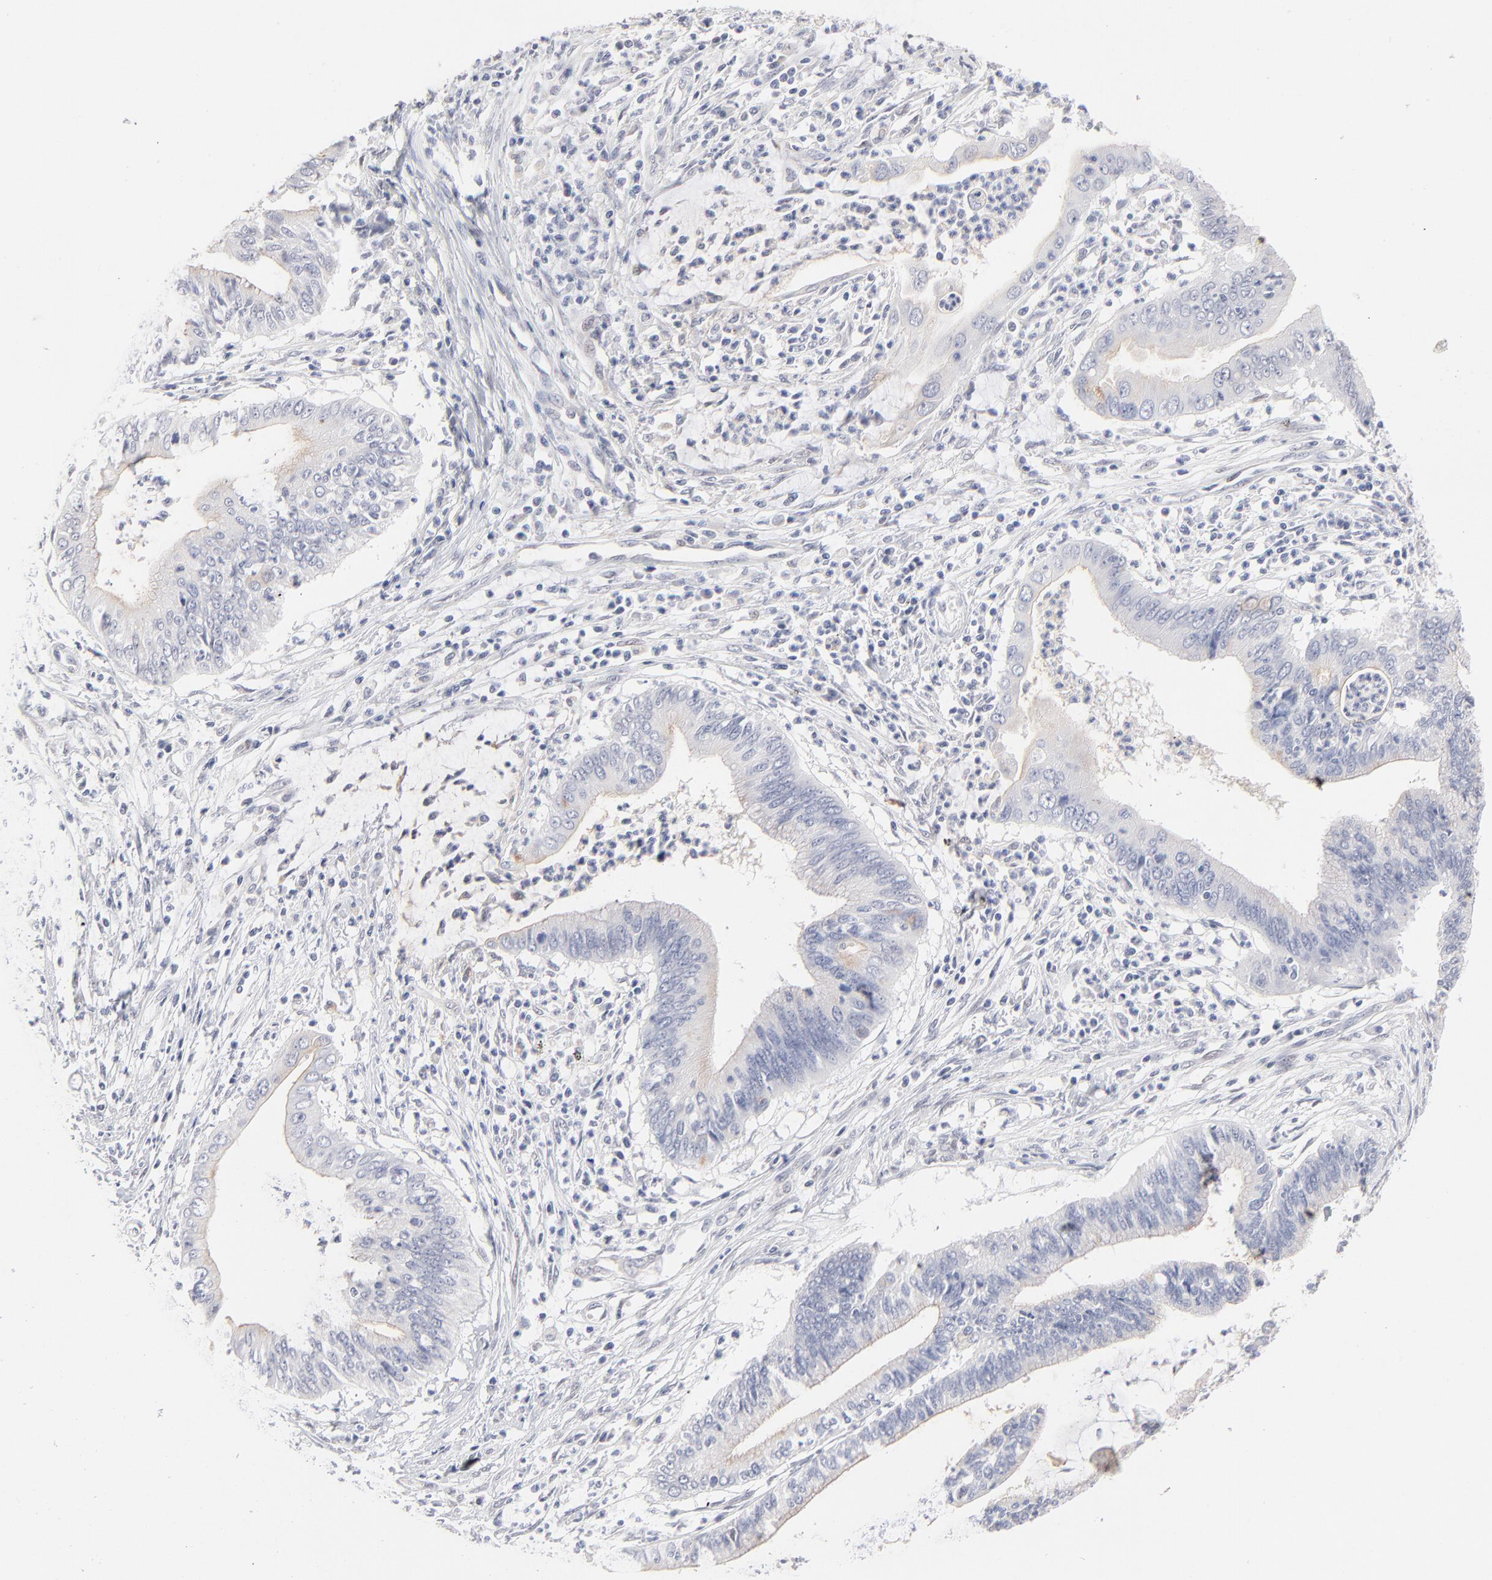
{"staining": {"intensity": "negative", "quantity": "none", "location": "none"}, "tissue": "cervical cancer", "cell_type": "Tumor cells", "image_type": "cancer", "snomed": [{"axis": "morphology", "description": "Adenocarcinoma, NOS"}, {"axis": "topography", "description": "Cervix"}], "caption": "This image is of adenocarcinoma (cervical) stained with IHC to label a protein in brown with the nuclei are counter-stained blue. There is no staining in tumor cells. (DAB immunohistochemistry (IHC), high magnification).", "gene": "RBM3", "patient": {"sex": "female", "age": 36}}